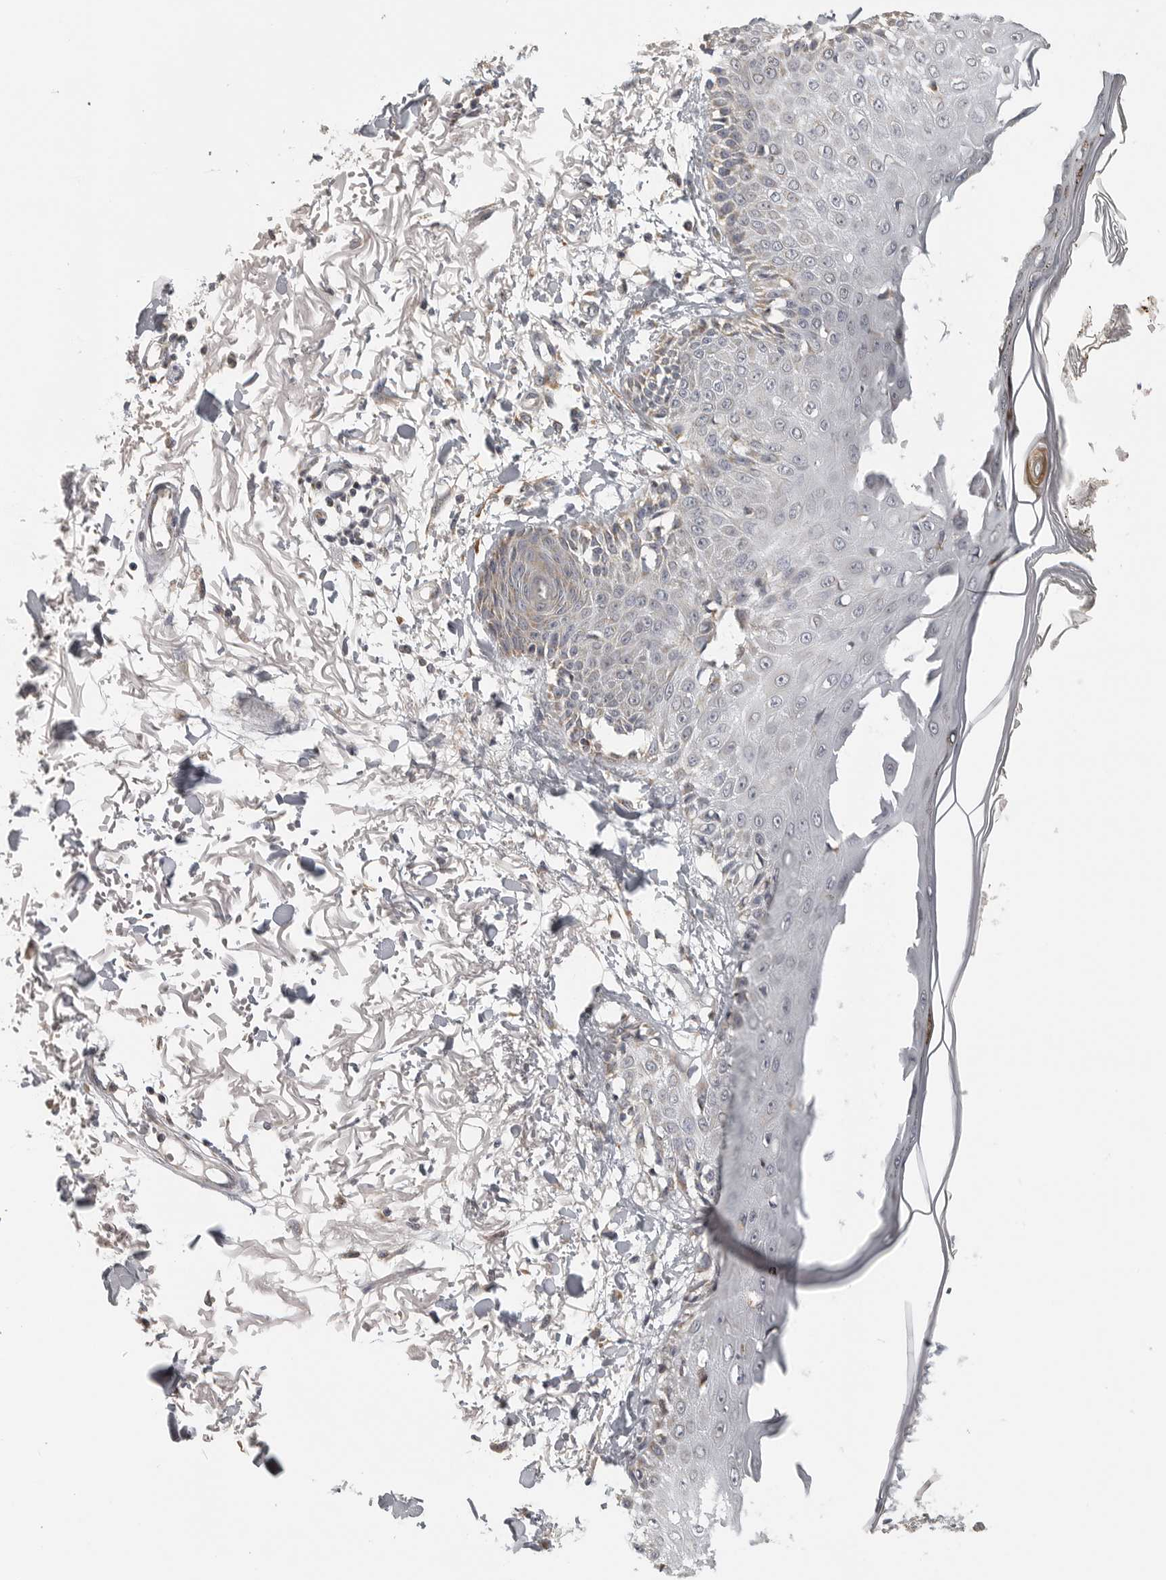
{"staining": {"intensity": "negative", "quantity": "none", "location": "none"}, "tissue": "skin", "cell_type": "Fibroblasts", "image_type": "normal", "snomed": [{"axis": "morphology", "description": "Normal tissue, NOS"}, {"axis": "morphology", "description": "Squamous cell carcinoma, NOS"}, {"axis": "topography", "description": "Skin"}, {"axis": "topography", "description": "Peripheral nerve tissue"}], "caption": "An image of skin stained for a protein exhibits no brown staining in fibroblasts. (DAB immunohistochemistry with hematoxylin counter stain).", "gene": "RXFP3", "patient": {"sex": "male", "age": 83}}